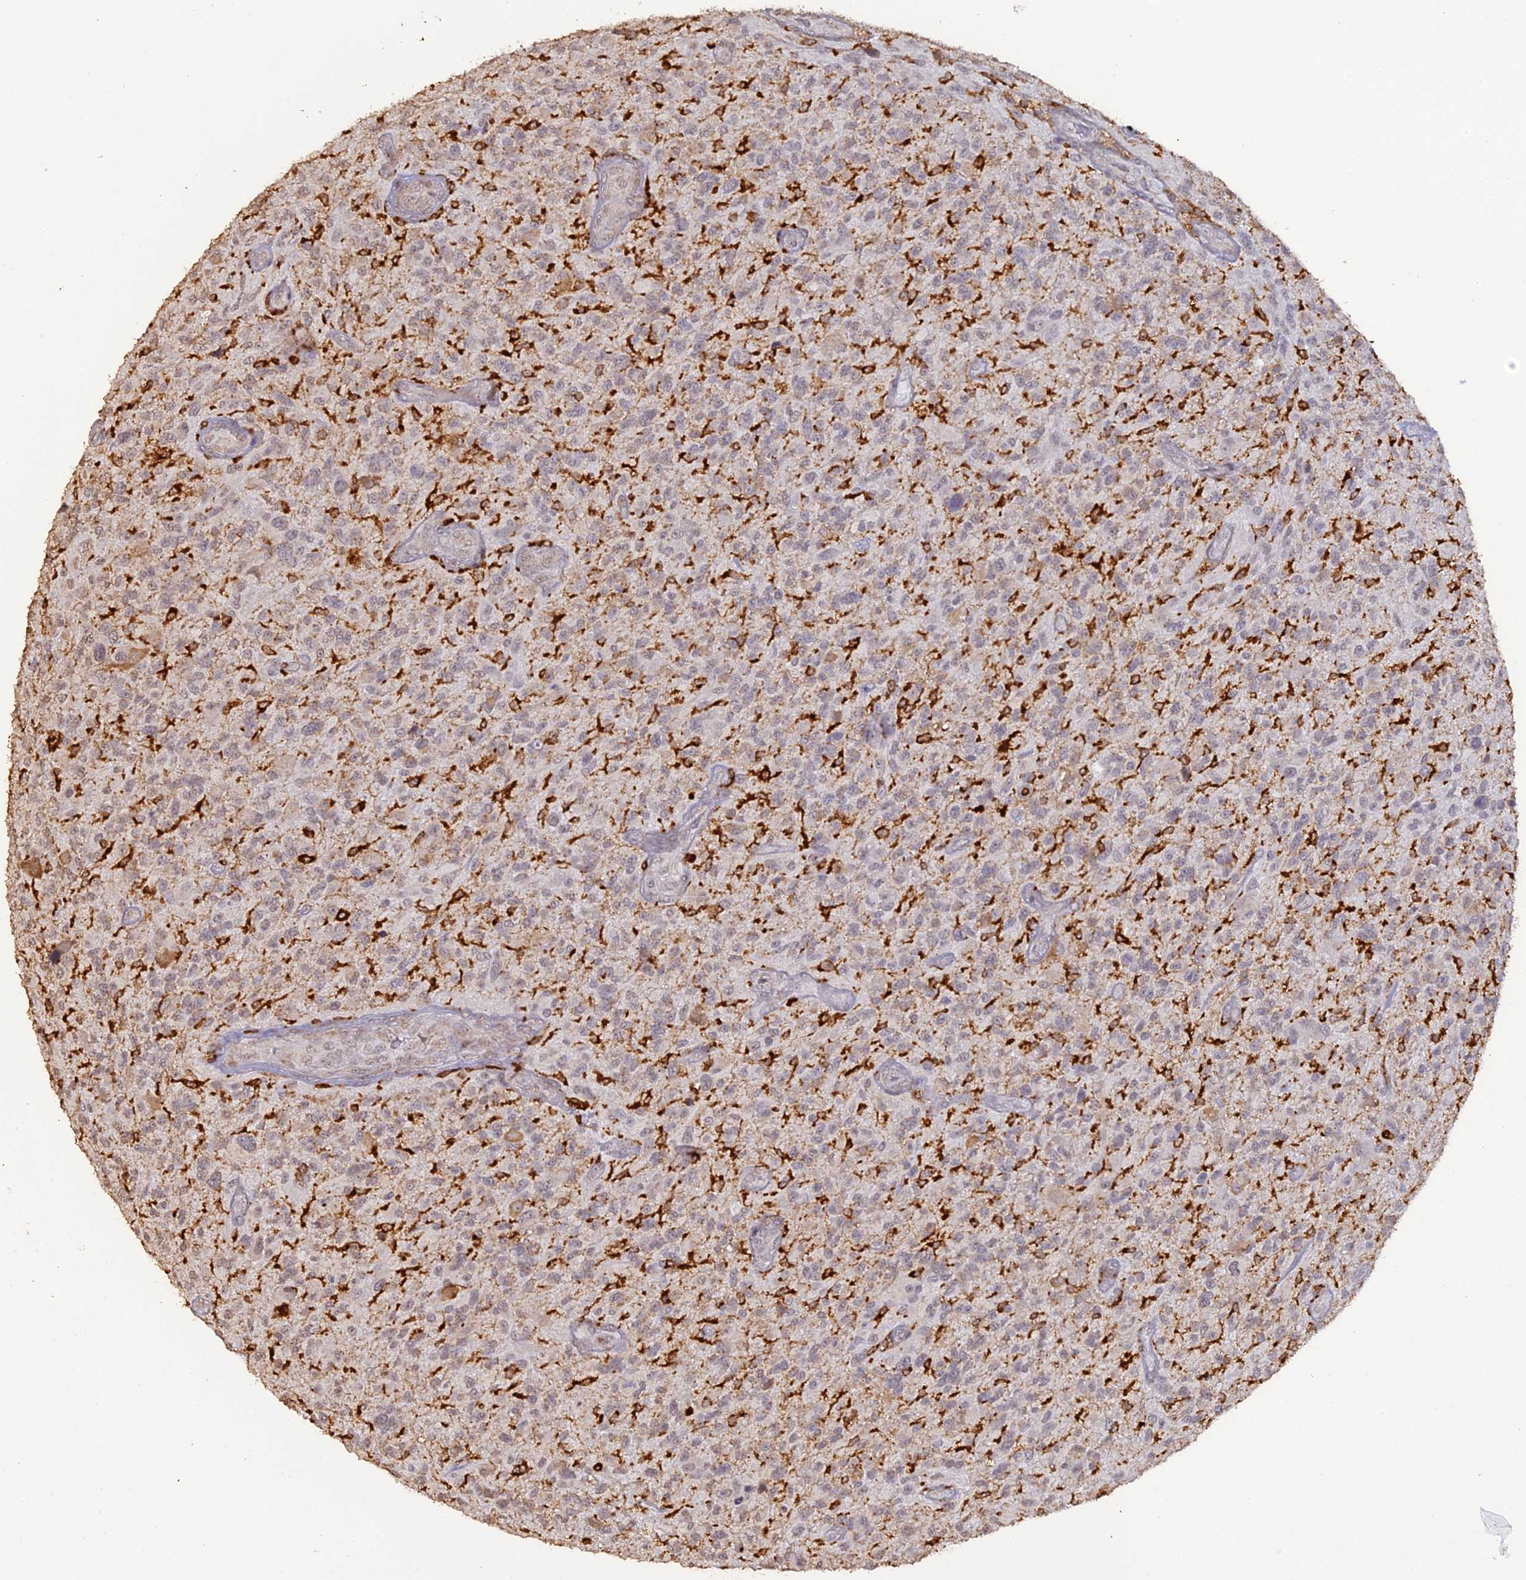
{"staining": {"intensity": "negative", "quantity": "none", "location": "none"}, "tissue": "glioma", "cell_type": "Tumor cells", "image_type": "cancer", "snomed": [{"axis": "morphology", "description": "Glioma, malignant, High grade"}, {"axis": "topography", "description": "Brain"}], "caption": "The photomicrograph shows no staining of tumor cells in glioma.", "gene": "APOBR", "patient": {"sex": "male", "age": 47}}